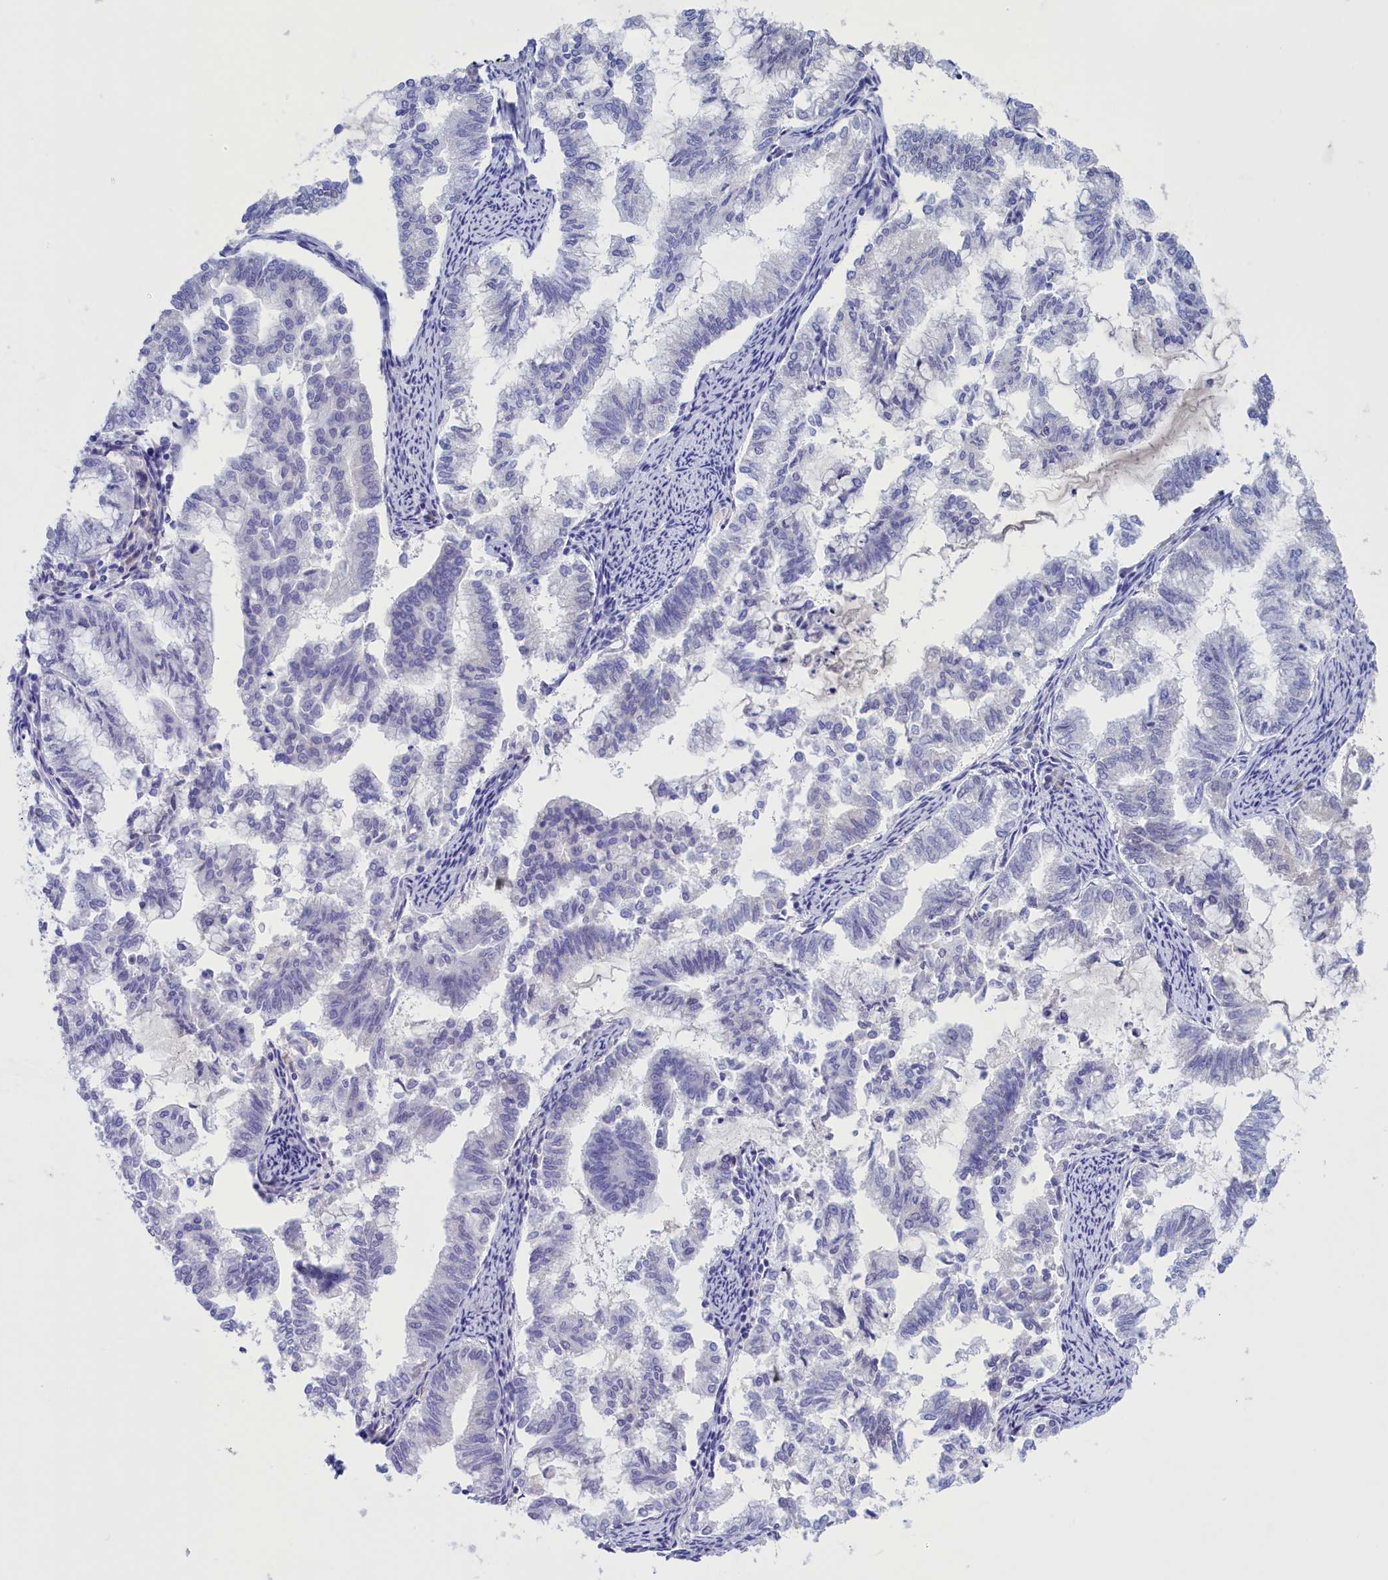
{"staining": {"intensity": "negative", "quantity": "none", "location": "none"}, "tissue": "endometrial cancer", "cell_type": "Tumor cells", "image_type": "cancer", "snomed": [{"axis": "morphology", "description": "Adenocarcinoma, NOS"}, {"axis": "topography", "description": "Endometrium"}], "caption": "Immunohistochemistry (IHC) of human endometrial adenocarcinoma reveals no positivity in tumor cells. (Brightfield microscopy of DAB (3,3'-diaminobenzidine) immunohistochemistry at high magnification).", "gene": "PROK2", "patient": {"sex": "female", "age": 79}}